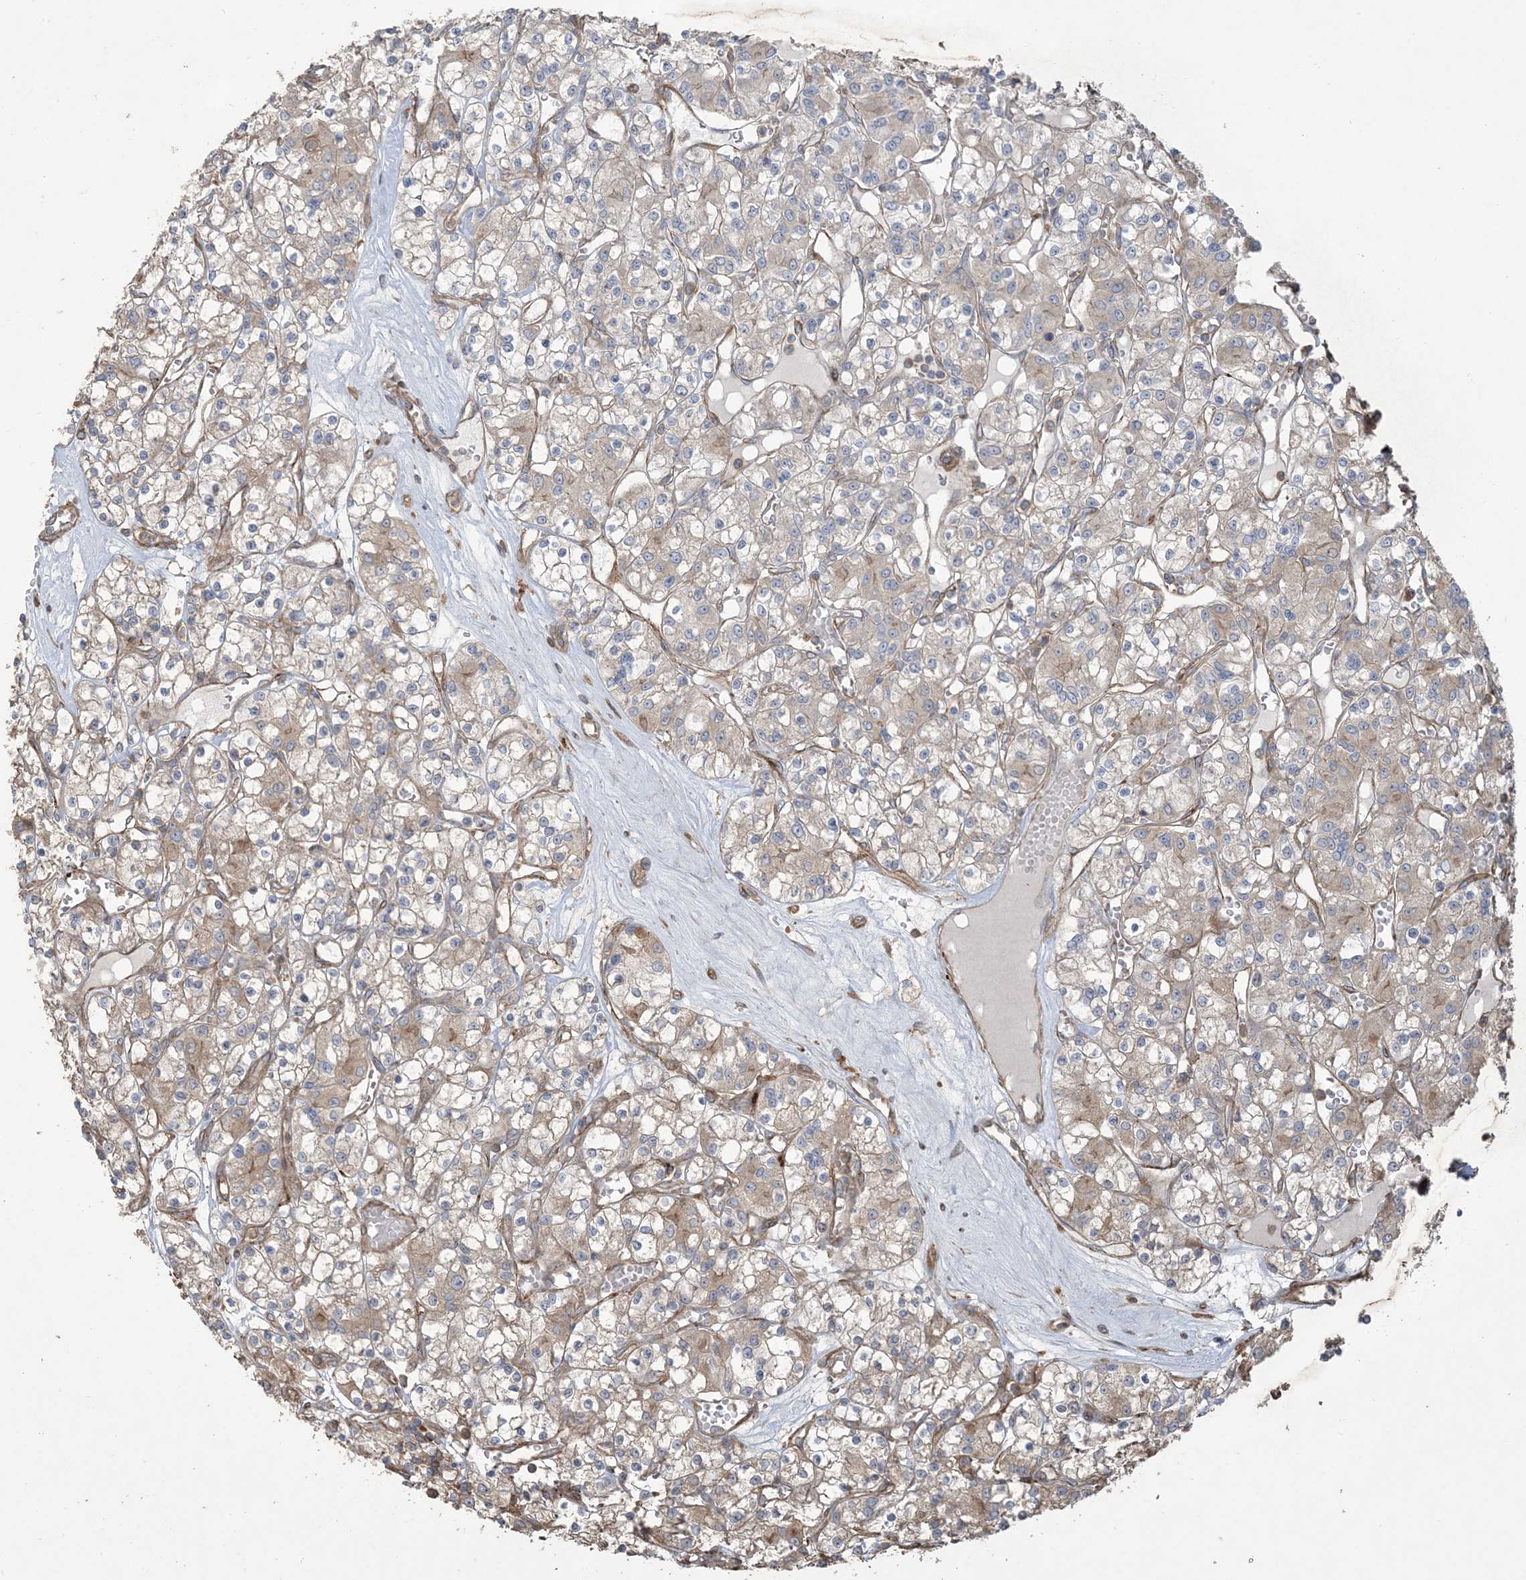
{"staining": {"intensity": "weak", "quantity": "25%-75%", "location": "cytoplasmic/membranous"}, "tissue": "renal cancer", "cell_type": "Tumor cells", "image_type": "cancer", "snomed": [{"axis": "morphology", "description": "Adenocarcinoma, NOS"}, {"axis": "topography", "description": "Kidney"}], "caption": "A brown stain highlights weak cytoplasmic/membranous positivity of a protein in adenocarcinoma (renal) tumor cells.", "gene": "KLHL18", "patient": {"sex": "female", "age": 59}}